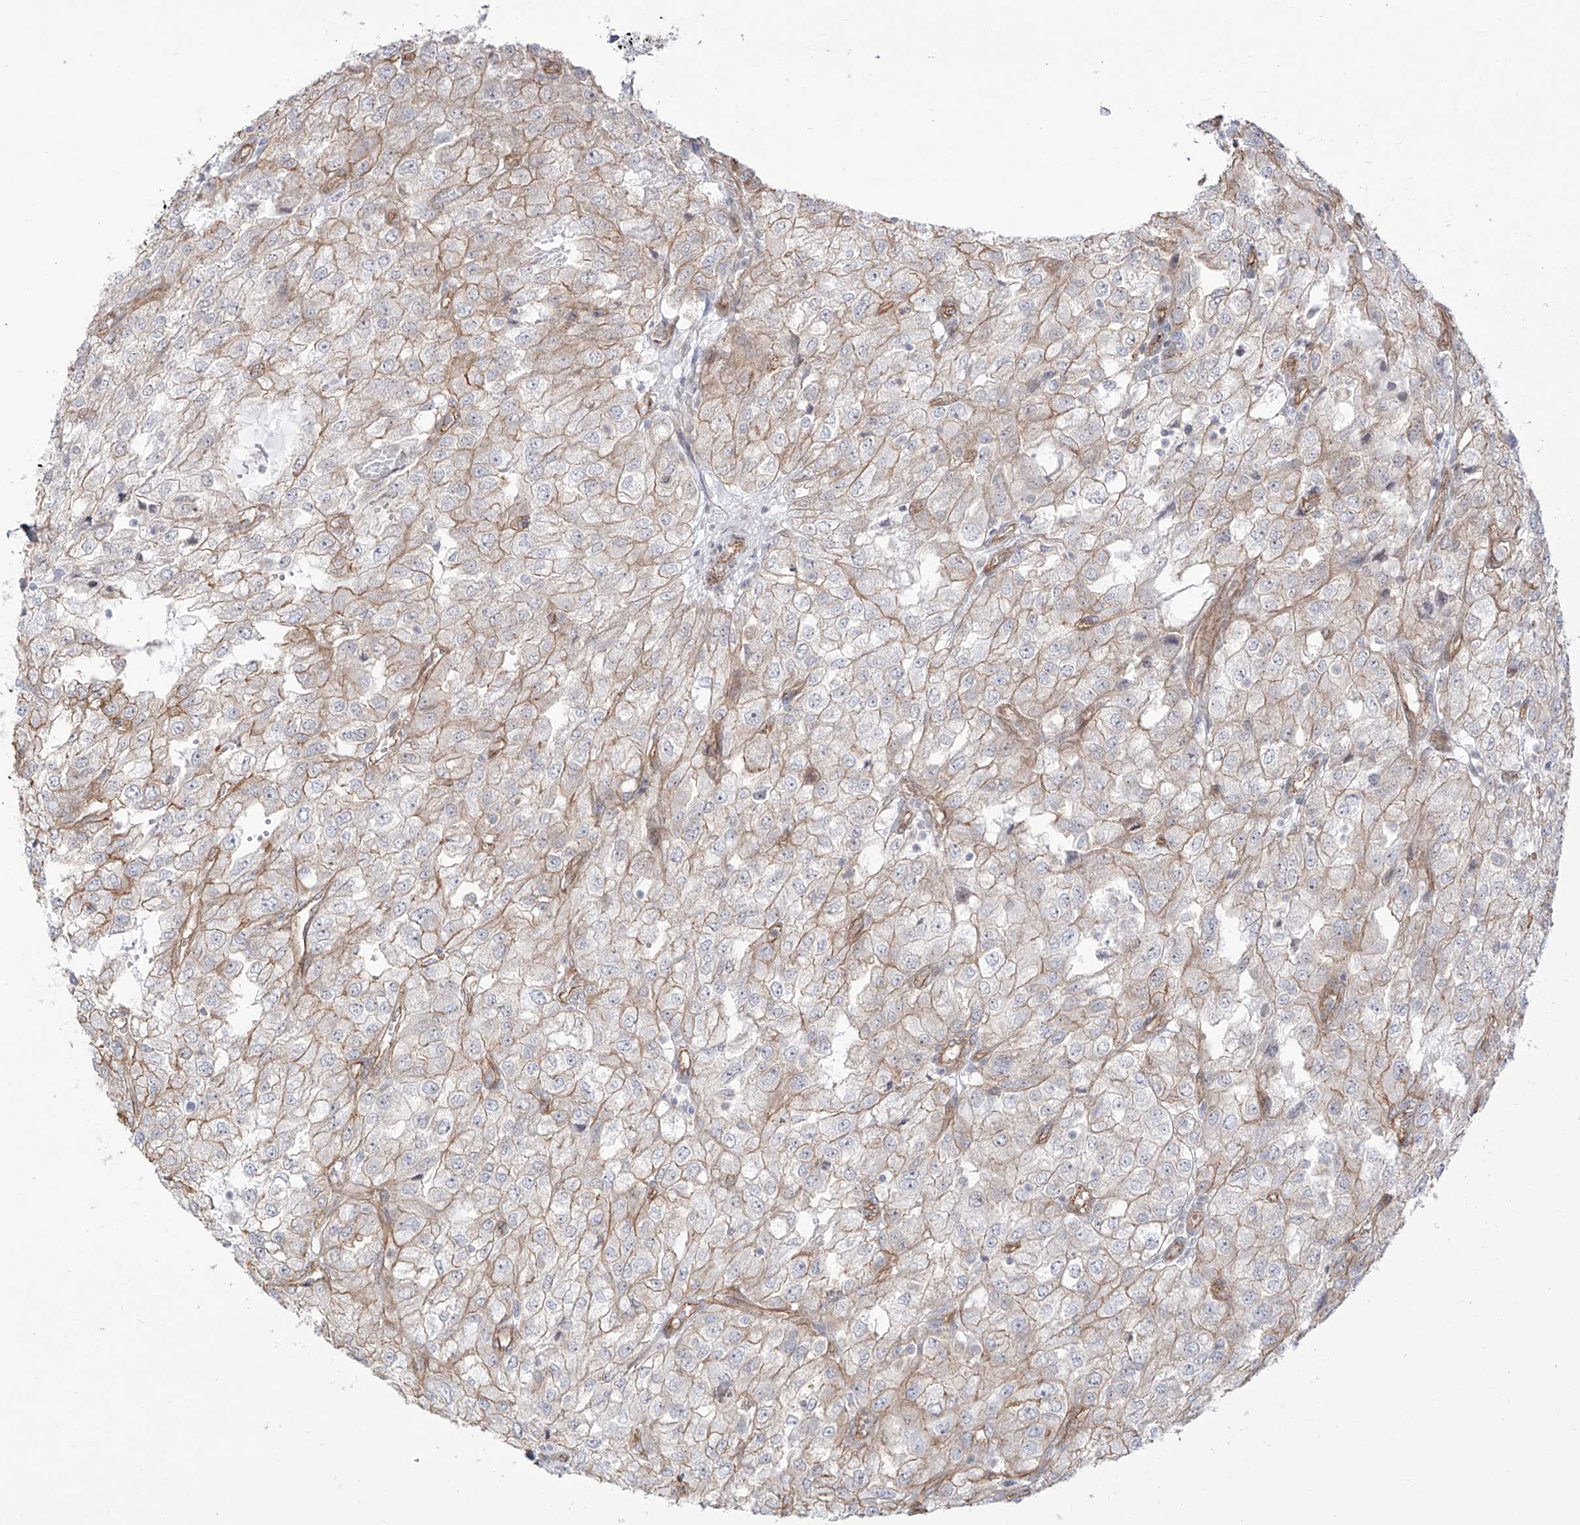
{"staining": {"intensity": "weak", "quantity": ">75%", "location": "cytoplasmic/membranous"}, "tissue": "renal cancer", "cell_type": "Tumor cells", "image_type": "cancer", "snomed": [{"axis": "morphology", "description": "Adenocarcinoma, NOS"}, {"axis": "topography", "description": "Kidney"}], "caption": "This is a photomicrograph of immunohistochemistry (IHC) staining of renal adenocarcinoma, which shows weak positivity in the cytoplasmic/membranous of tumor cells.", "gene": "ZNF180", "patient": {"sex": "female", "age": 54}}